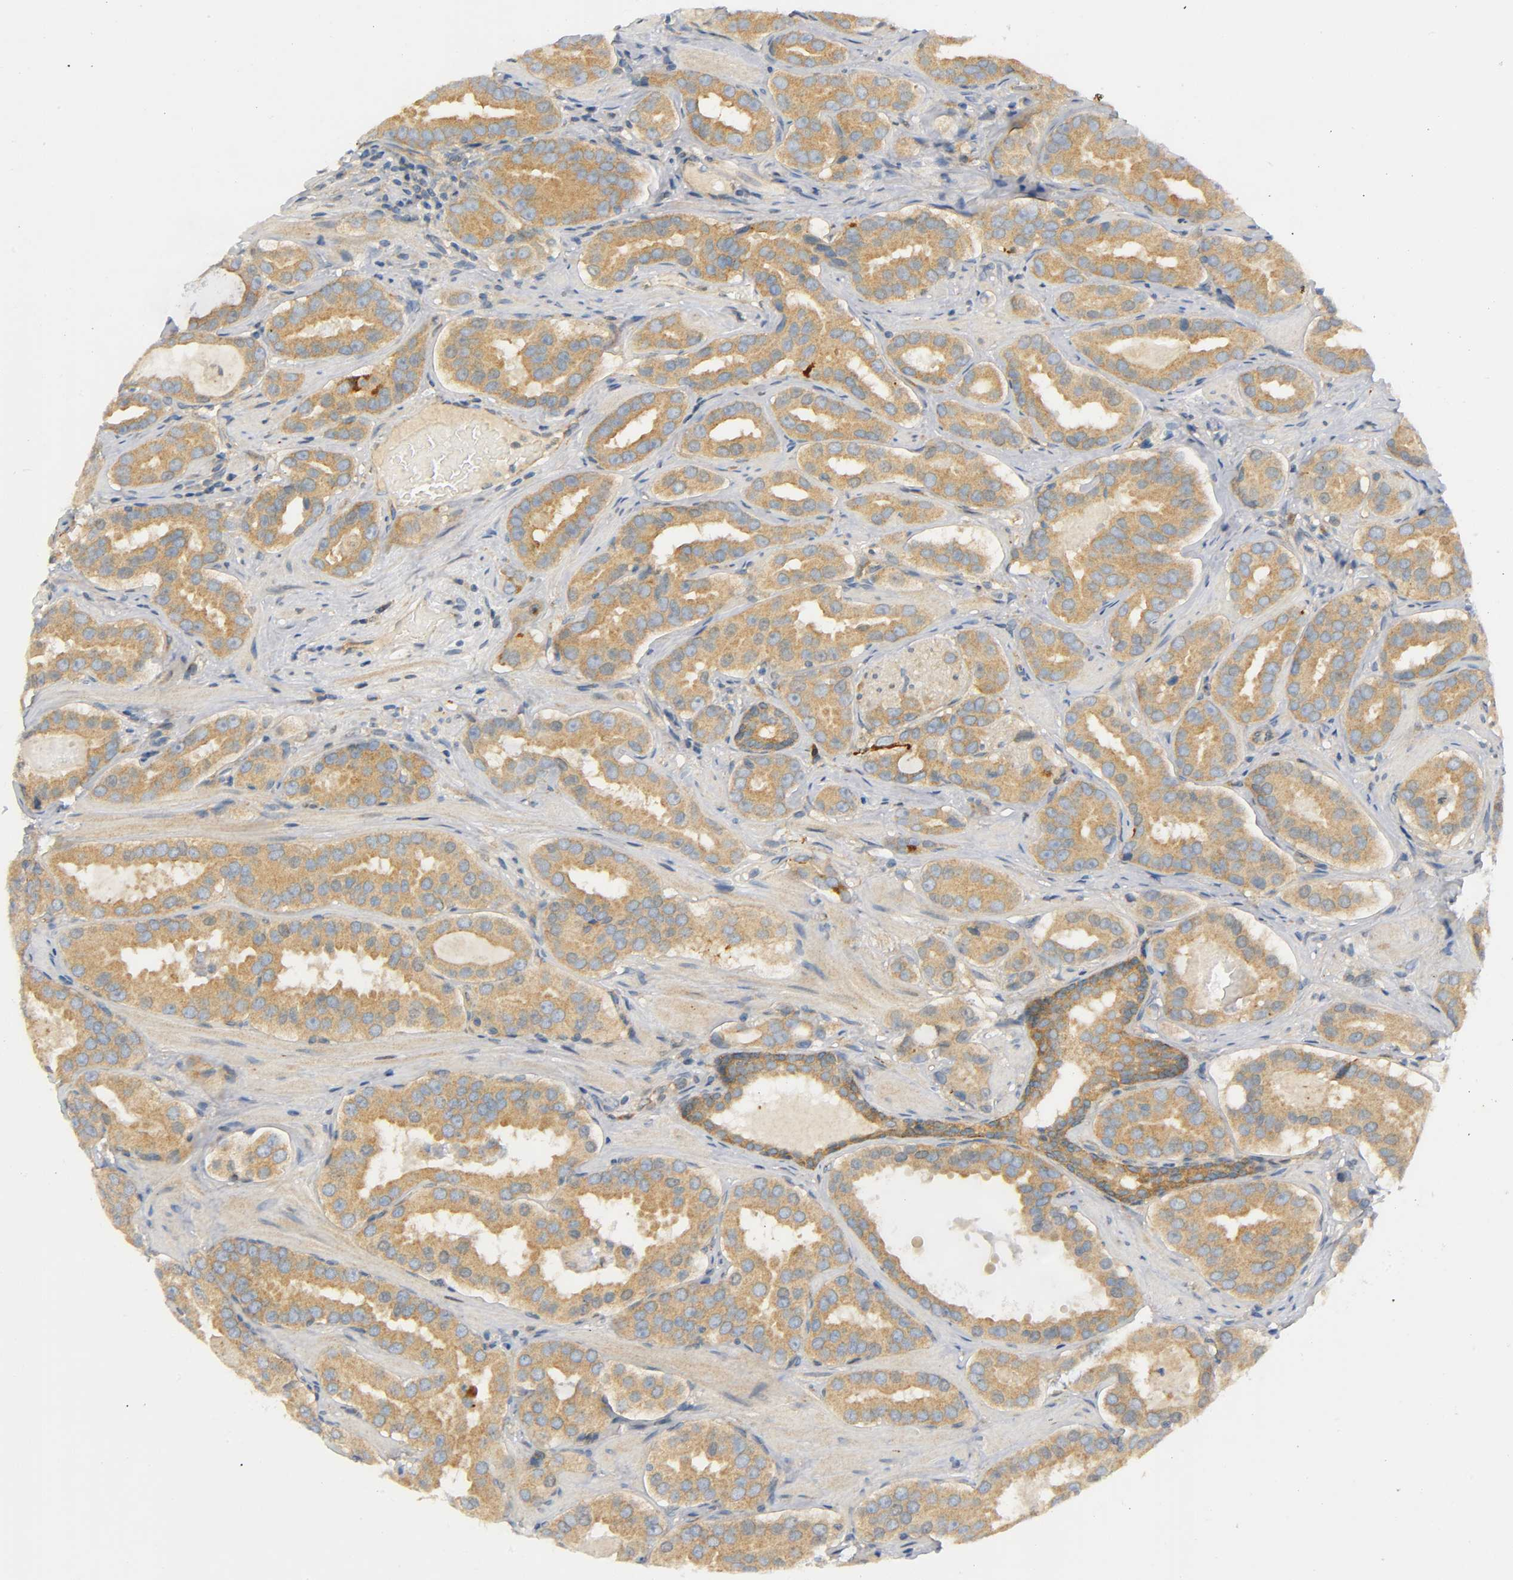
{"staining": {"intensity": "moderate", "quantity": ">75%", "location": "cytoplasmic/membranous"}, "tissue": "prostate cancer", "cell_type": "Tumor cells", "image_type": "cancer", "snomed": [{"axis": "morphology", "description": "Adenocarcinoma, Low grade"}, {"axis": "topography", "description": "Prostate"}], "caption": "Prostate cancer was stained to show a protein in brown. There is medium levels of moderate cytoplasmic/membranous positivity in approximately >75% of tumor cells.", "gene": "HDAC6", "patient": {"sex": "male", "age": 59}}